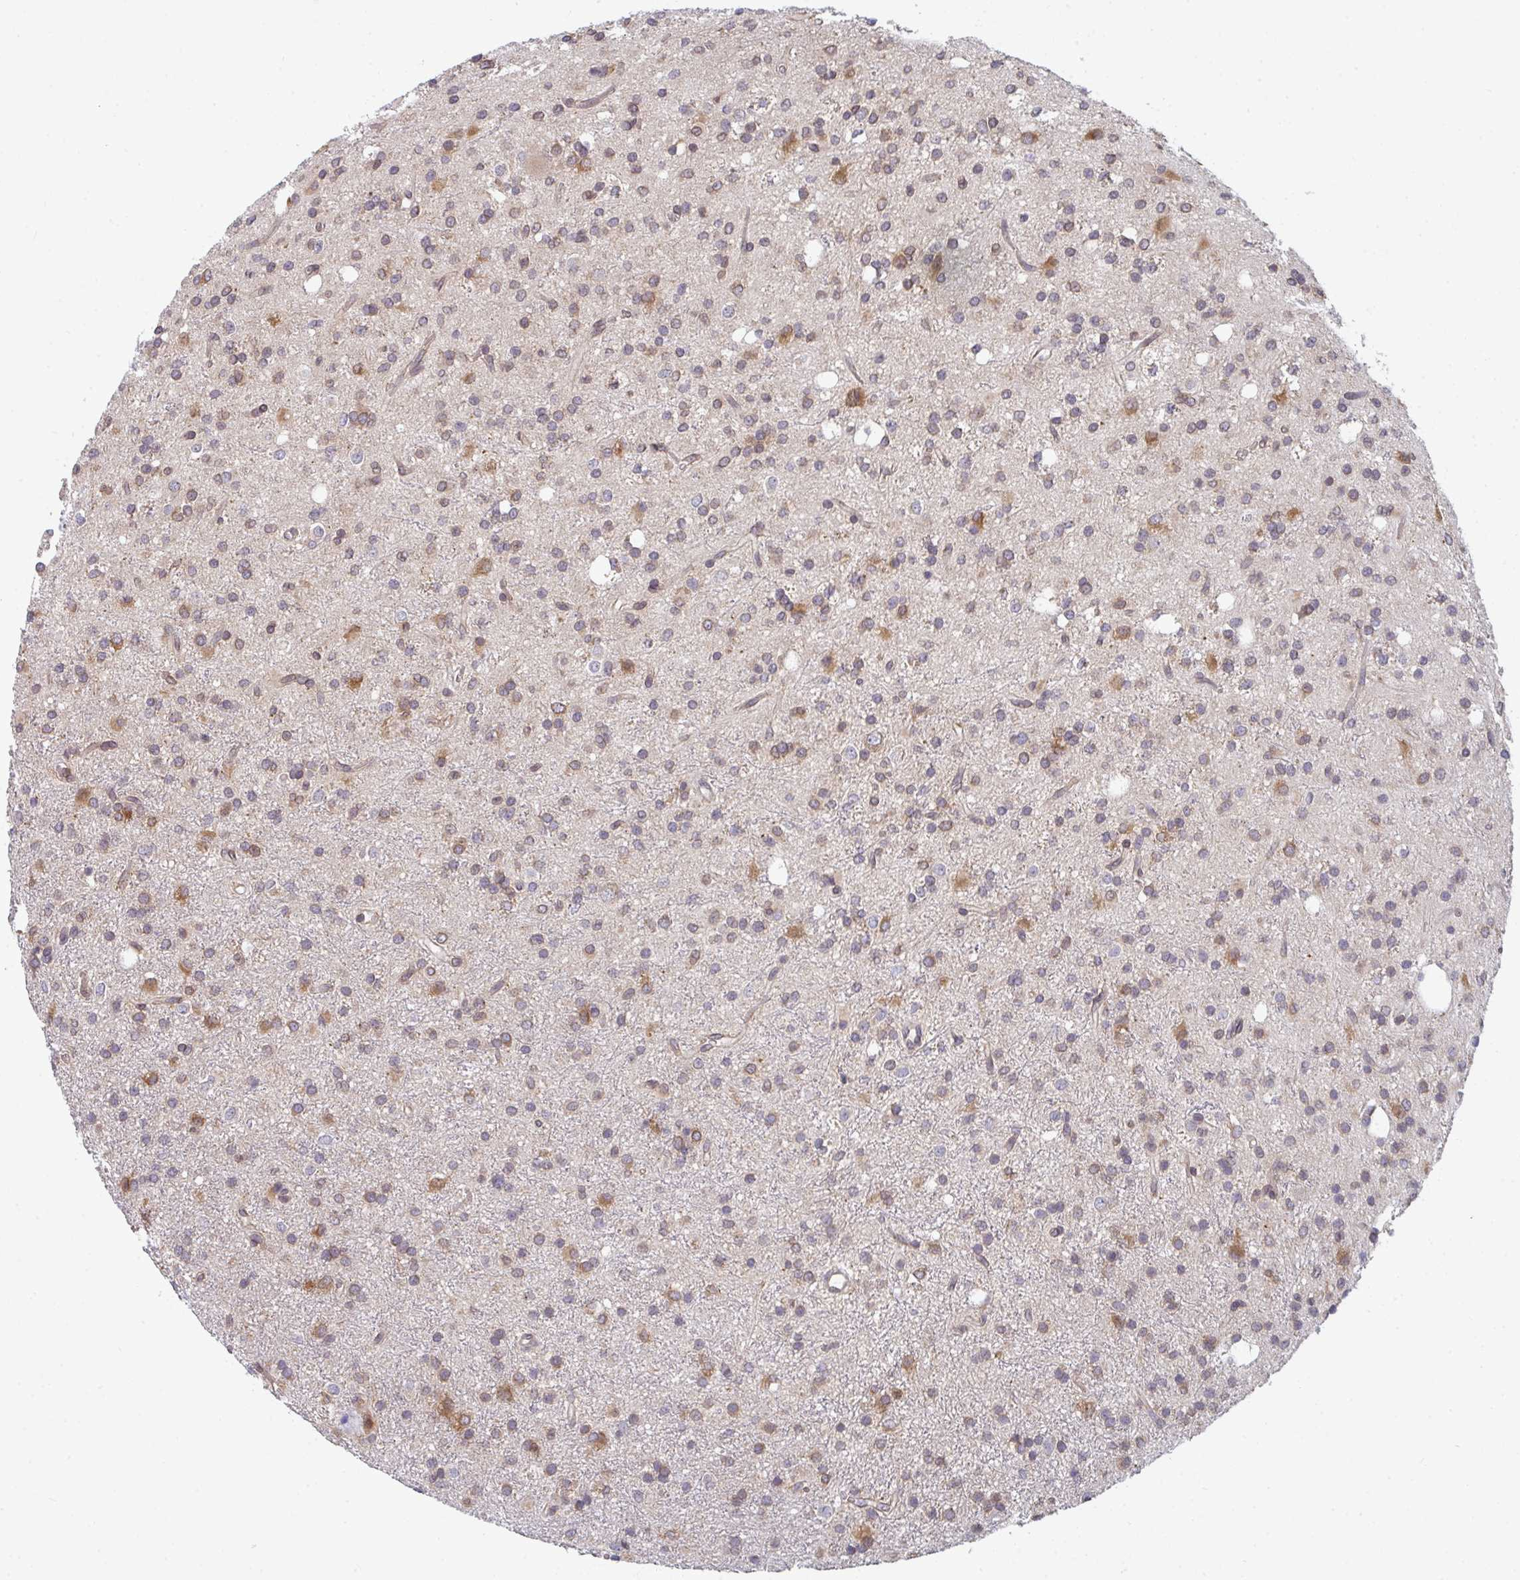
{"staining": {"intensity": "moderate", "quantity": "25%-75%", "location": "cytoplasmic/membranous"}, "tissue": "glioma", "cell_type": "Tumor cells", "image_type": "cancer", "snomed": [{"axis": "morphology", "description": "Glioma, malignant, Low grade"}, {"axis": "topography", "description": "Brain"}], "caption": "This is a photomicrograph of IHC staining of glioma, which shows moderate expression in the cytoplasmic/membranous of tumor cells.", "gene": "LYSMD4", "patient": {"sex": "female", "age": 33}}